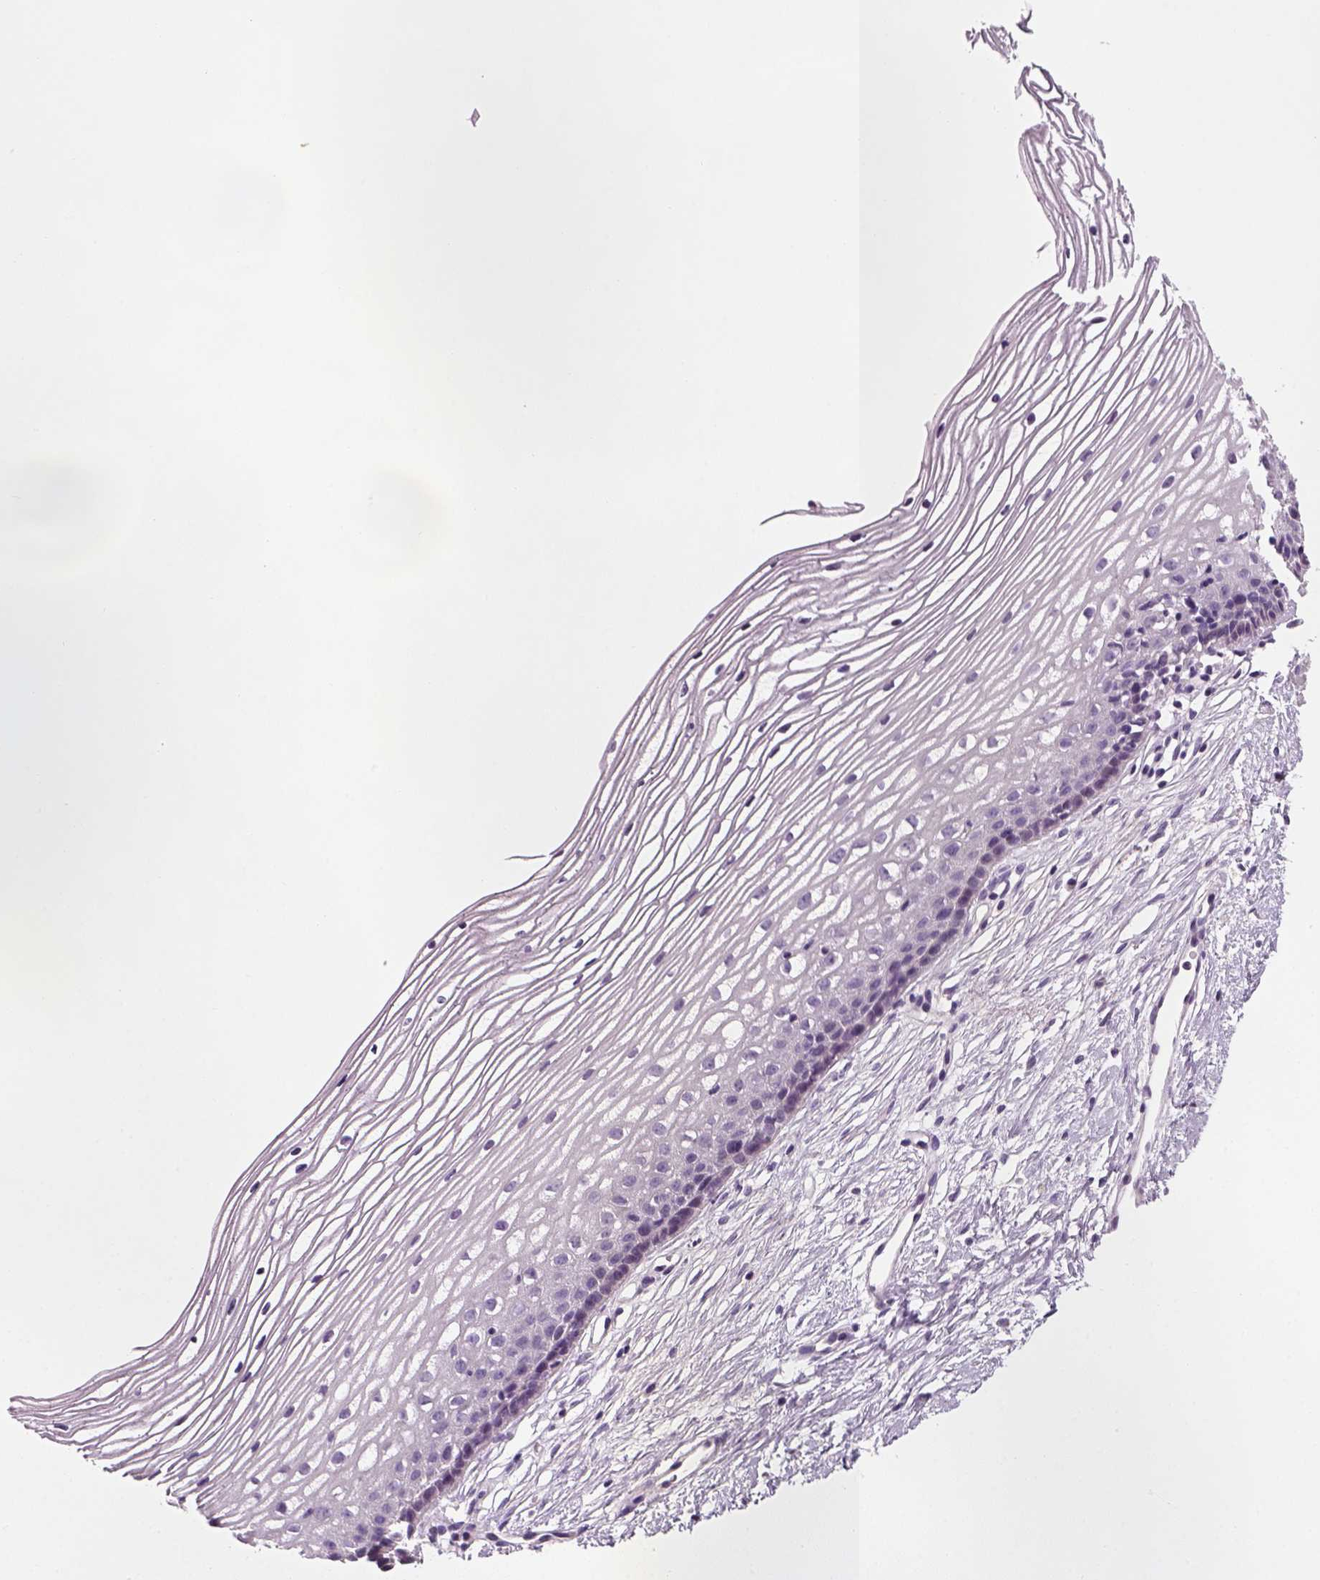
{"staining": {"intensity": "negative", "quantity": "none", "location": "none"}, "tissue": "cervix", "cell_type": "Glandular cells", "image_type": "normal", "snomed": [{"axis": "morphology", "description": "Normal tissue, NOS"}, {"axis": "topography", "description": "Cervix"}], "caption": "IHC photomicrograph of unremarkable human cervix stained for a protein (brown), which exhibits no expression in glandular cells.", "gene": "ELOVL3", "patient": {"sex": "female", "age": 40}}